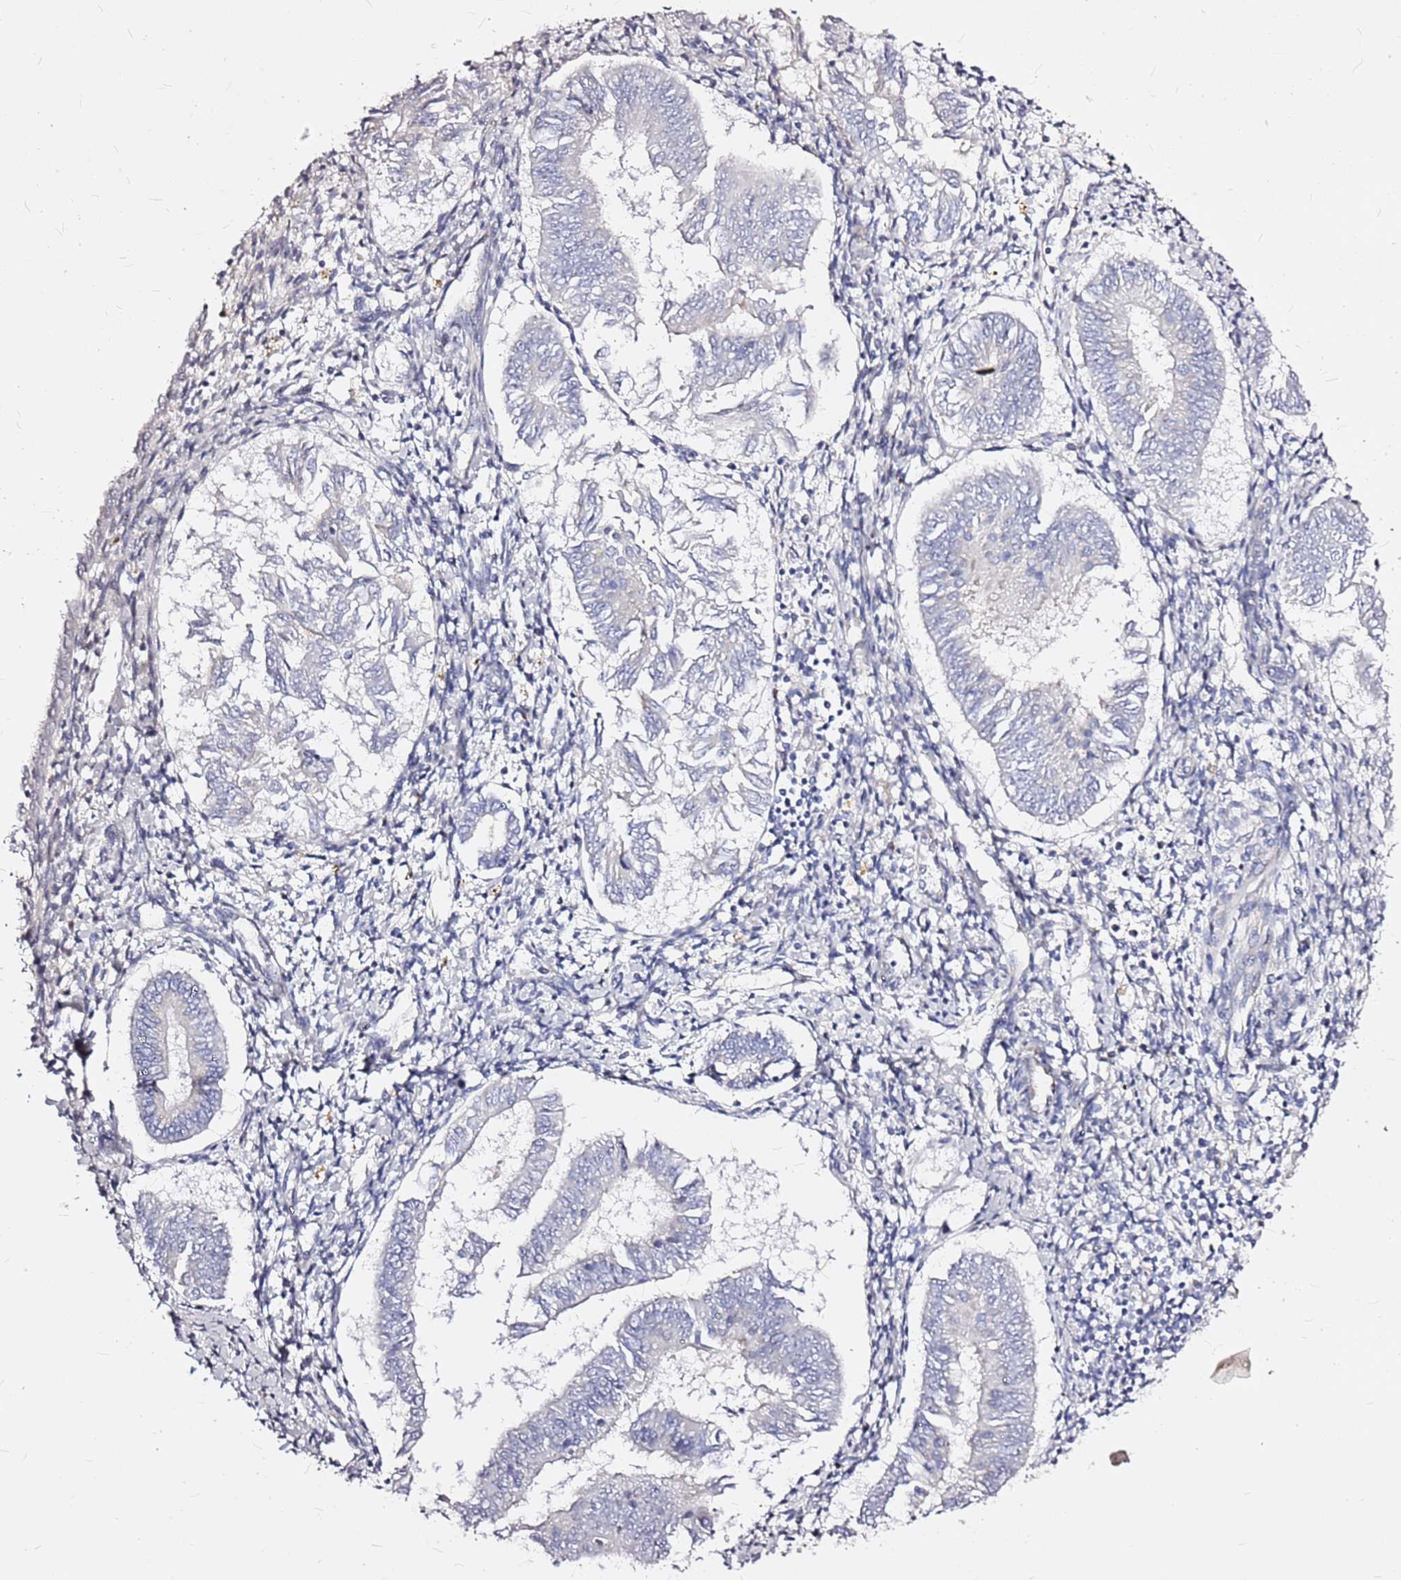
{"staining": {"intensity": "negative", "quantity": "none", "location": "none"}, "tissue": "endometrial cancer", "cell_type": "Tumor cells", "image_type": "cancer", "snomed": [{"axis": "morphology", "description": "Adenocarcinoma, NOS"}, {"axis": "topography", "description": "Endometrium"}], "caption": "This is an immunohistochemistry micrograph of endometrial adenocarcinoma. There is no staining in tumor cells.", "gene": "CASD1", "patient": {"sex": "female", "age": 58}}